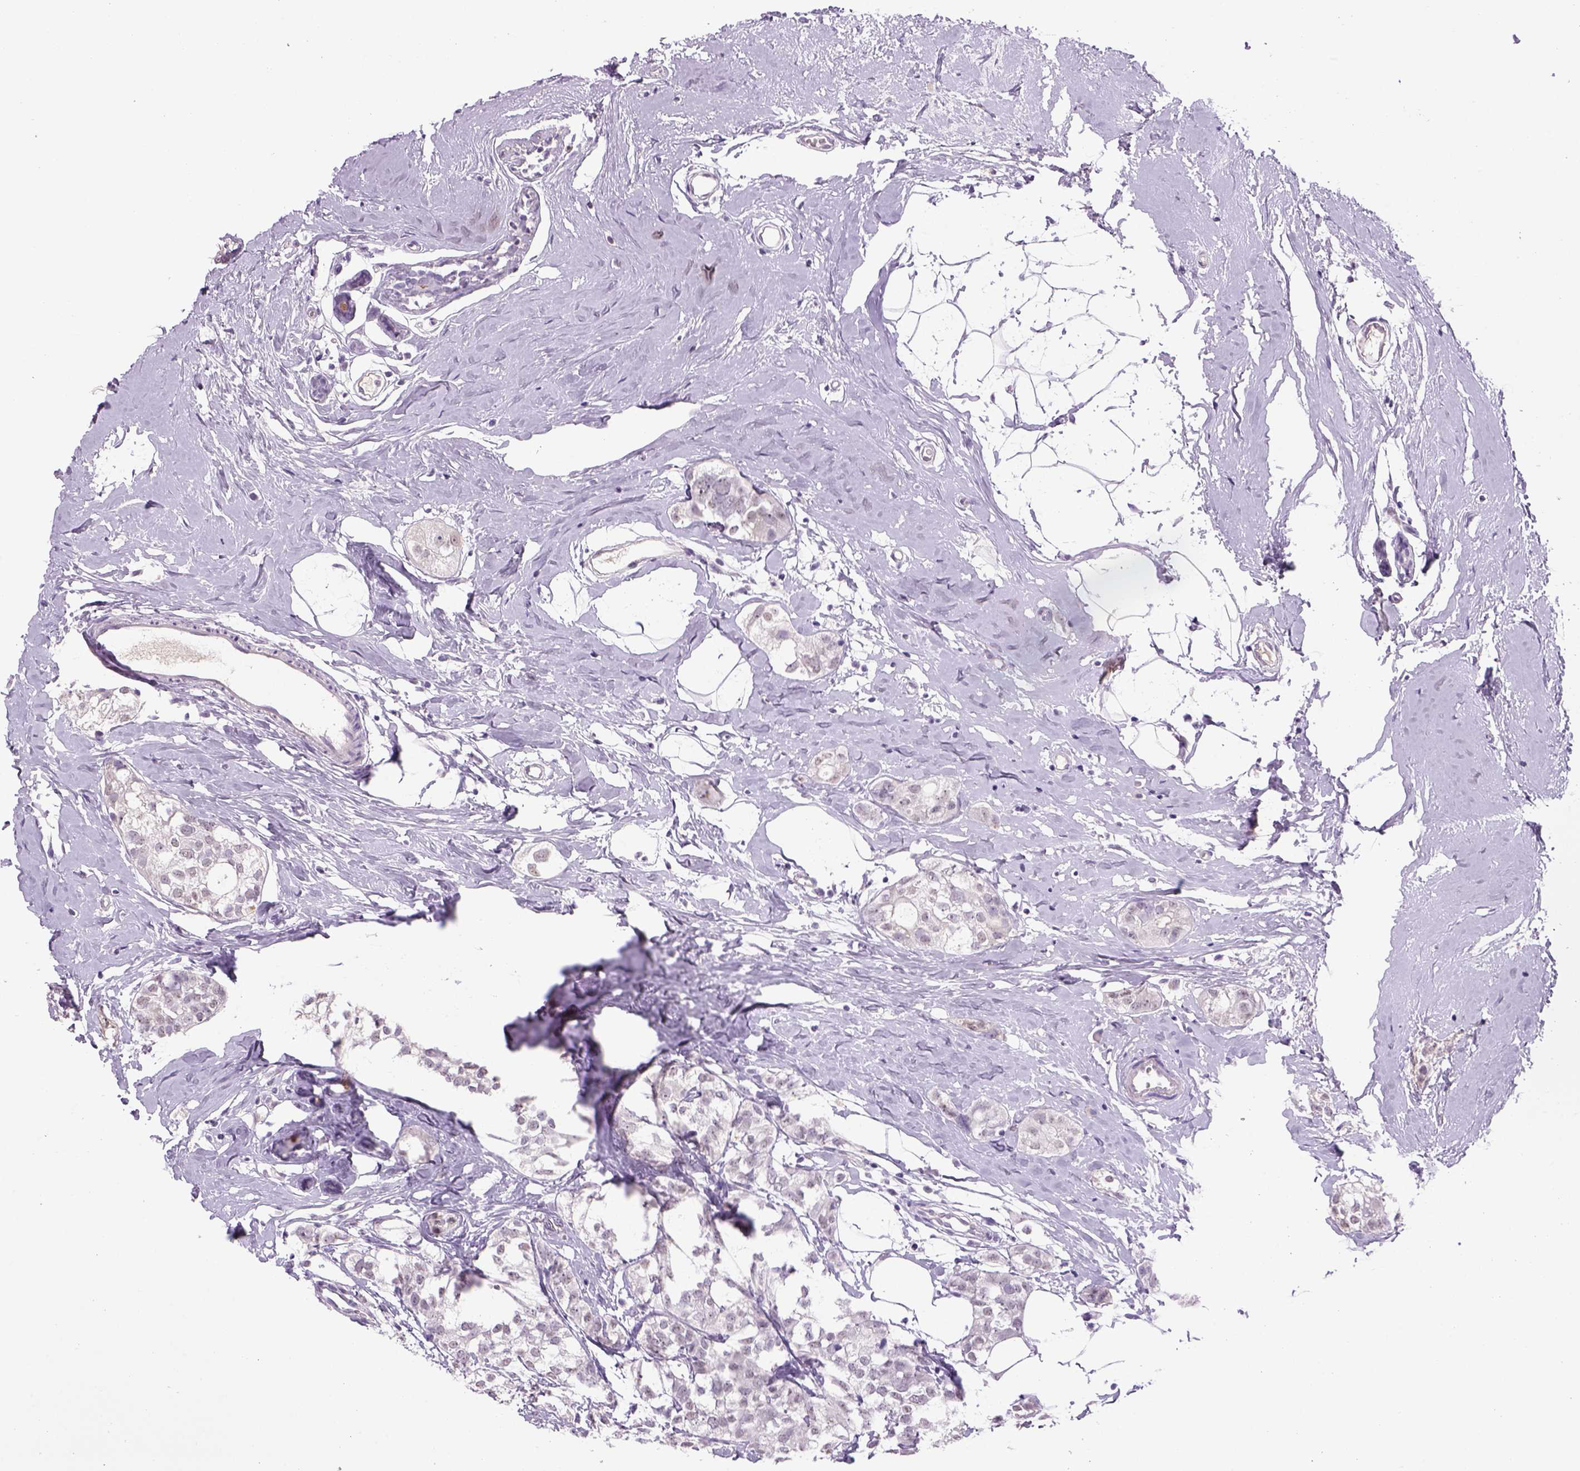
{"staining": {"intensity": "negative", "quantity": "none", "location": "none"}, "tissue": "breast cancer", "cell_type": "Tumor cells", "image_type": "cancer", "snomed": [{"axis": "morphology", "description": "Duct carcinoma"}, {"axis": "topography", "description": "Breast"}], "caption": "Immunohistochemistry of human invasive ductal carcinoma (breast) reveals no staining in tumor cells.", "gene": "DBH", "patient": {"sex": "female", "age": 40}}